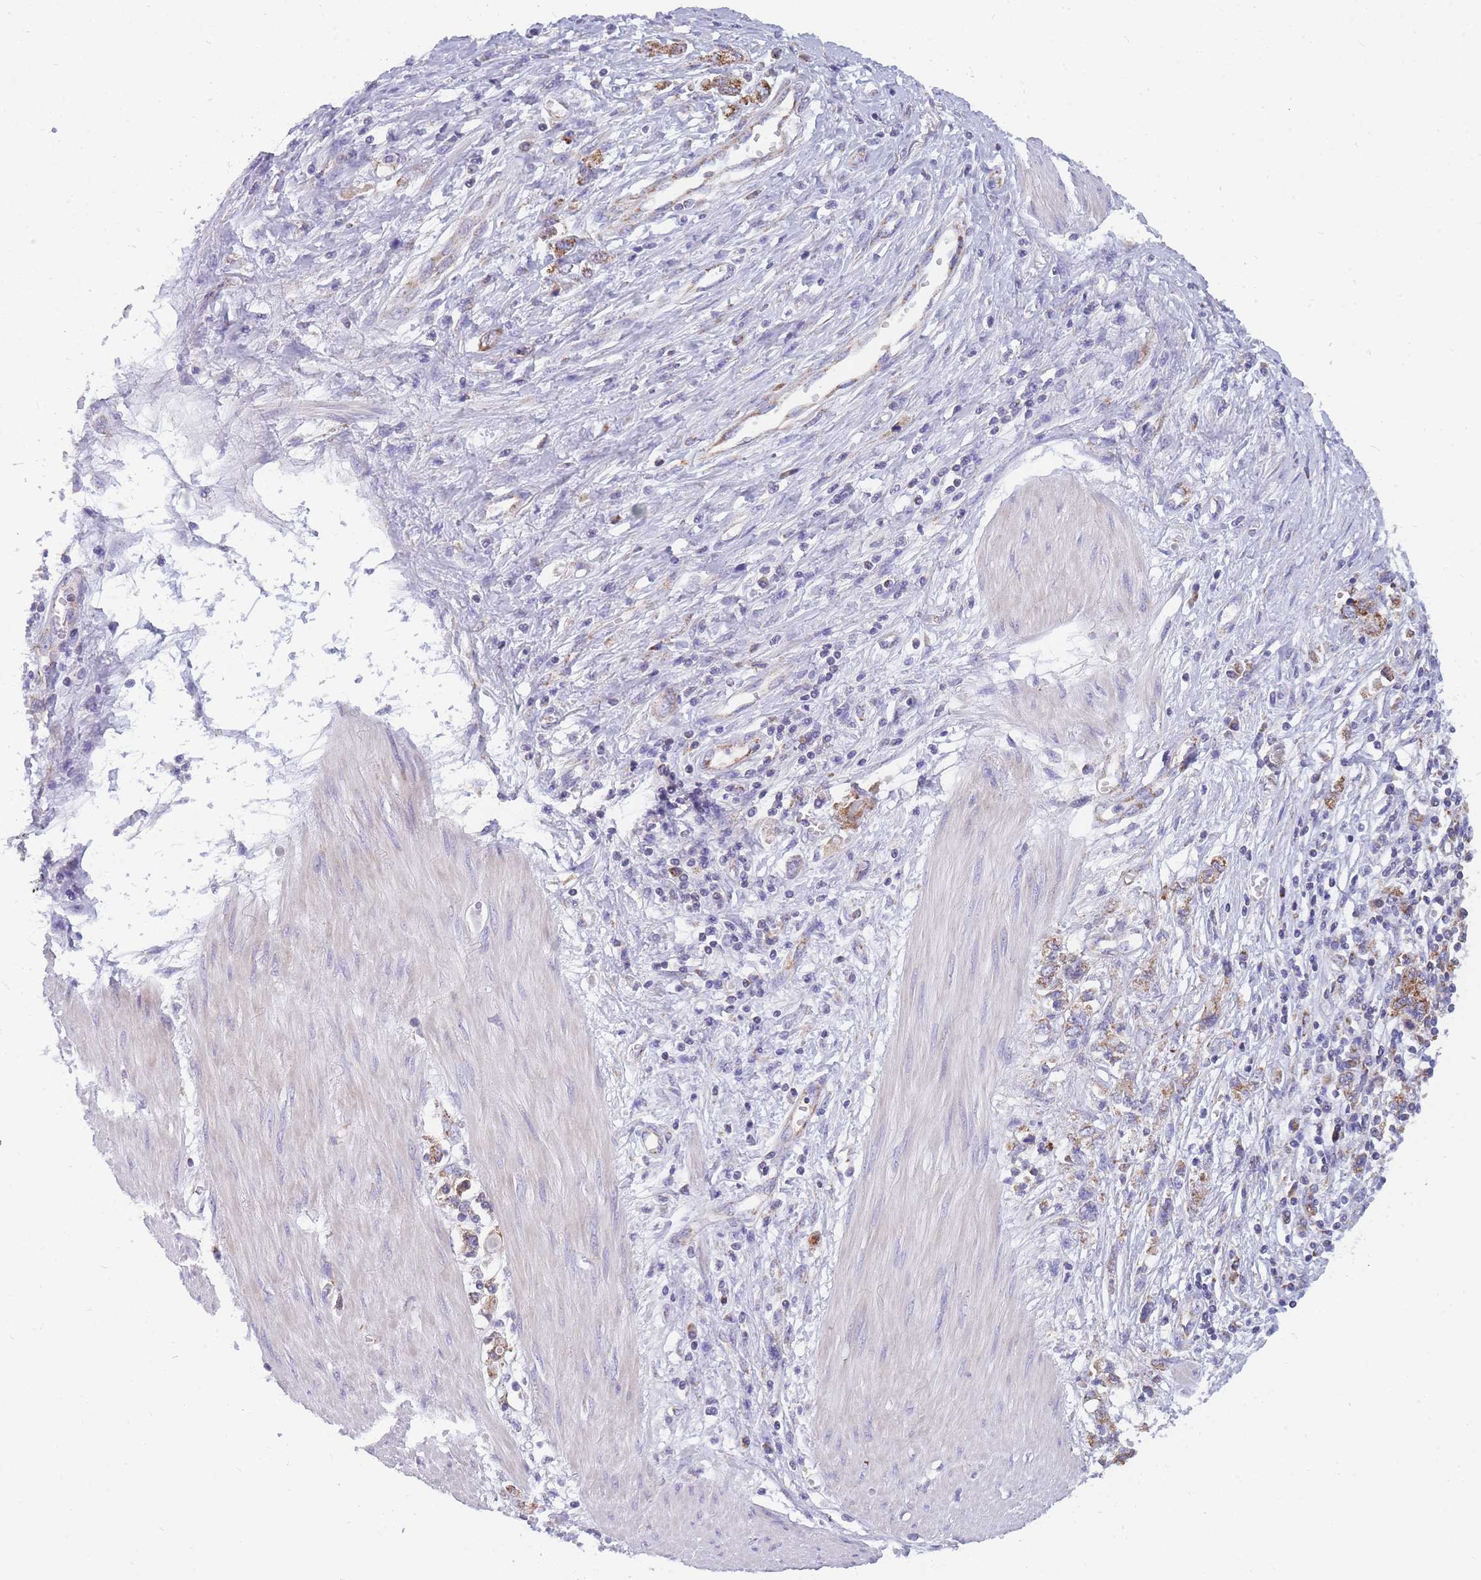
{"staining": {"intensity": "moderate", "quantity": ">75%", "location": "cytoplasmic/membranous"}, "tissue": "stomach cancer", "cell_type": "Tumor cells", "image_type": "cancer", "snomed": [{"axis": "morphology", "description": "Adenocarcinoma, NOS"}, {"axis": "topography", "description": "Stomach"}], "caption": "Adenocarcinoma (stomach) stained with DAB (3,3'-diaminobenzidine) immunohistochemistry (IHC) shows medium levels of moderate cytoplasmic/membranous positivity in about >75% of tumor cells.", "gene": "MRPS11", "patient": {"sex": "female", "age": 76}}